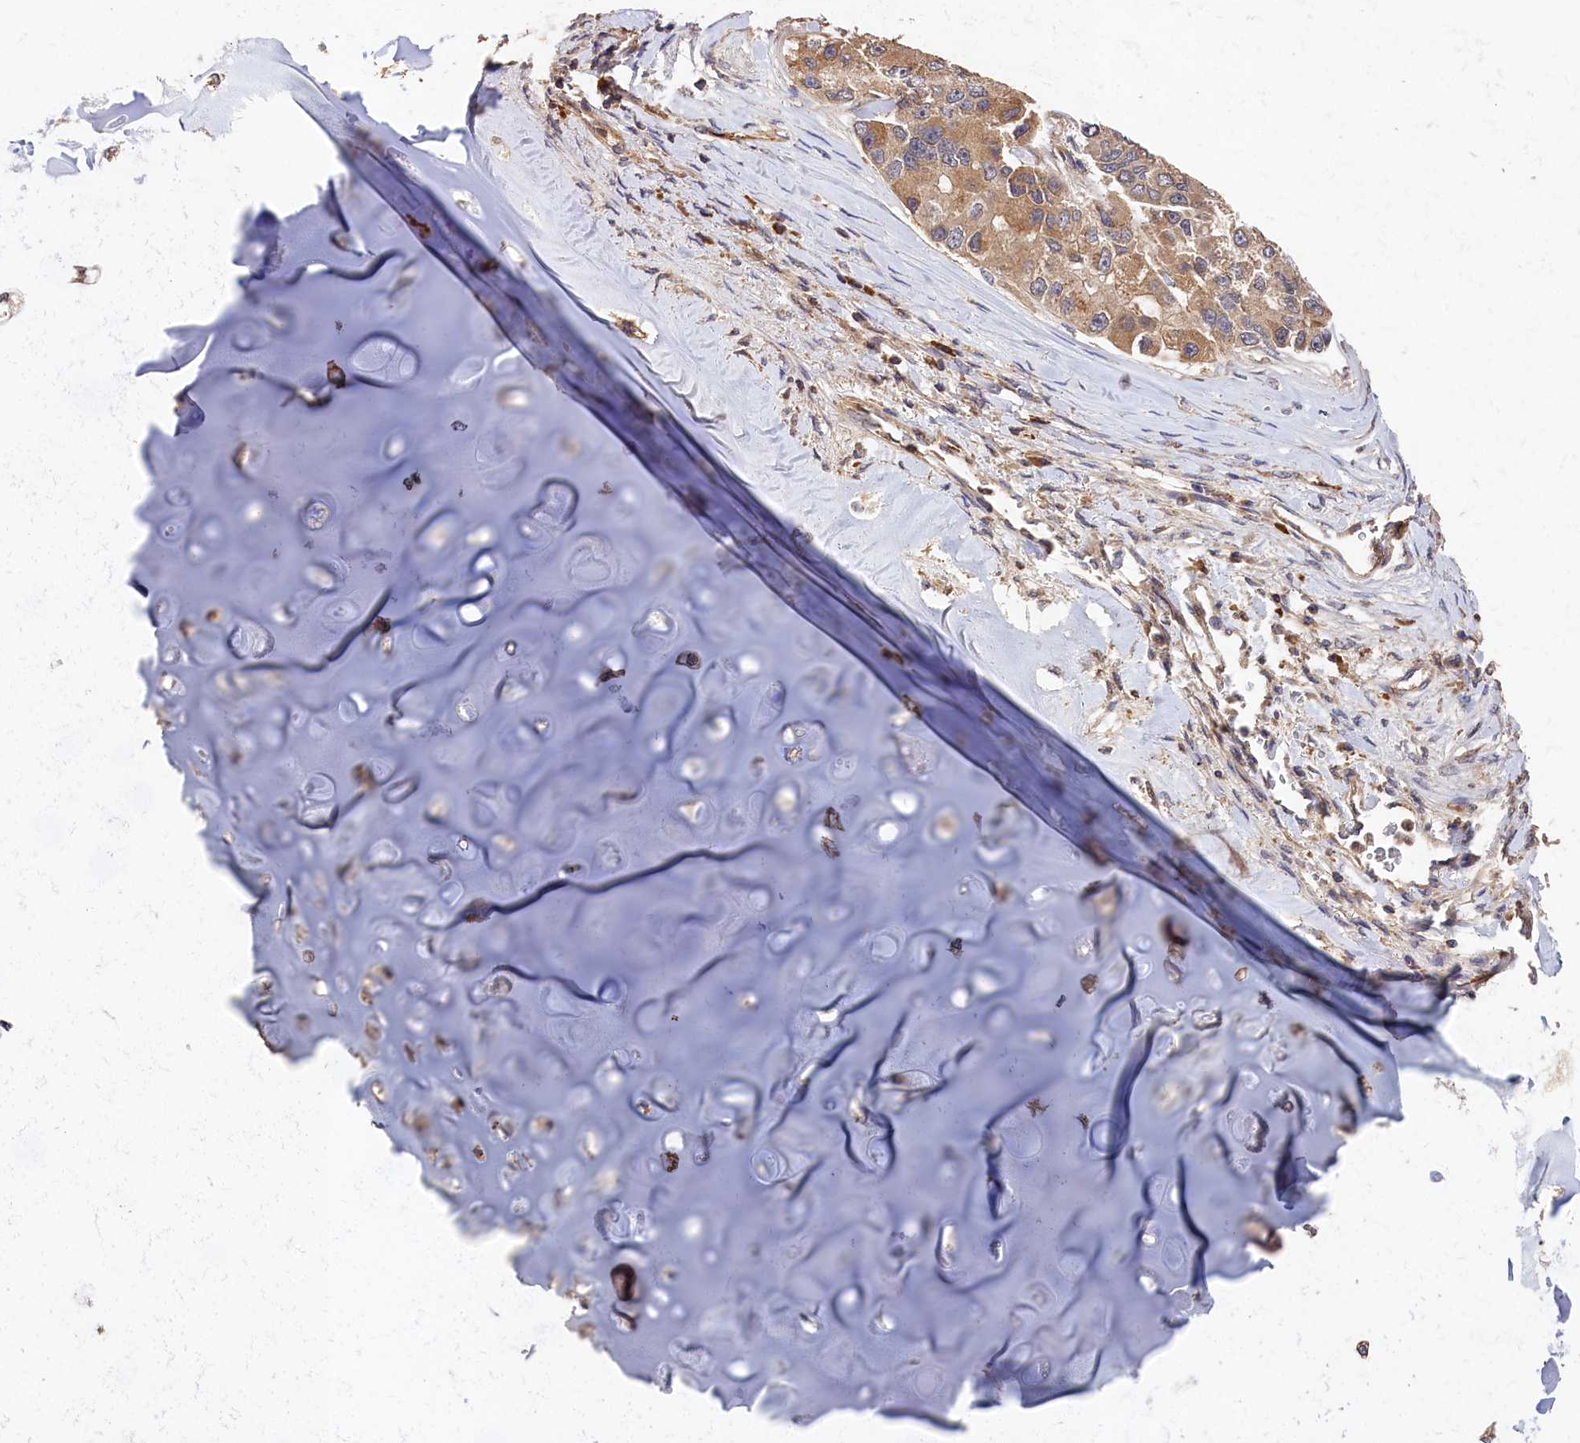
{"staining": {"intensity": "moderate", "quantity": ">75%", "location": "cytoplasmic/membranous"}, "tissue": "lung cancer", "cell_type": "Tumor cells", "image_type": "cancer", "snomed": [{"axis": "morphology", "description": "Adenocarcinoma, NOS"}, {"axis": "topography", "description": "Lung"}], "caption": "Lung cancer (adenocarcinoma) stained with a brown dye shows moderate cytoplasmic/membranous positive positivity in about >75% of tumor cells.", "gene": "DHRS11", "patient": {"sex": "female", "age": 54}}